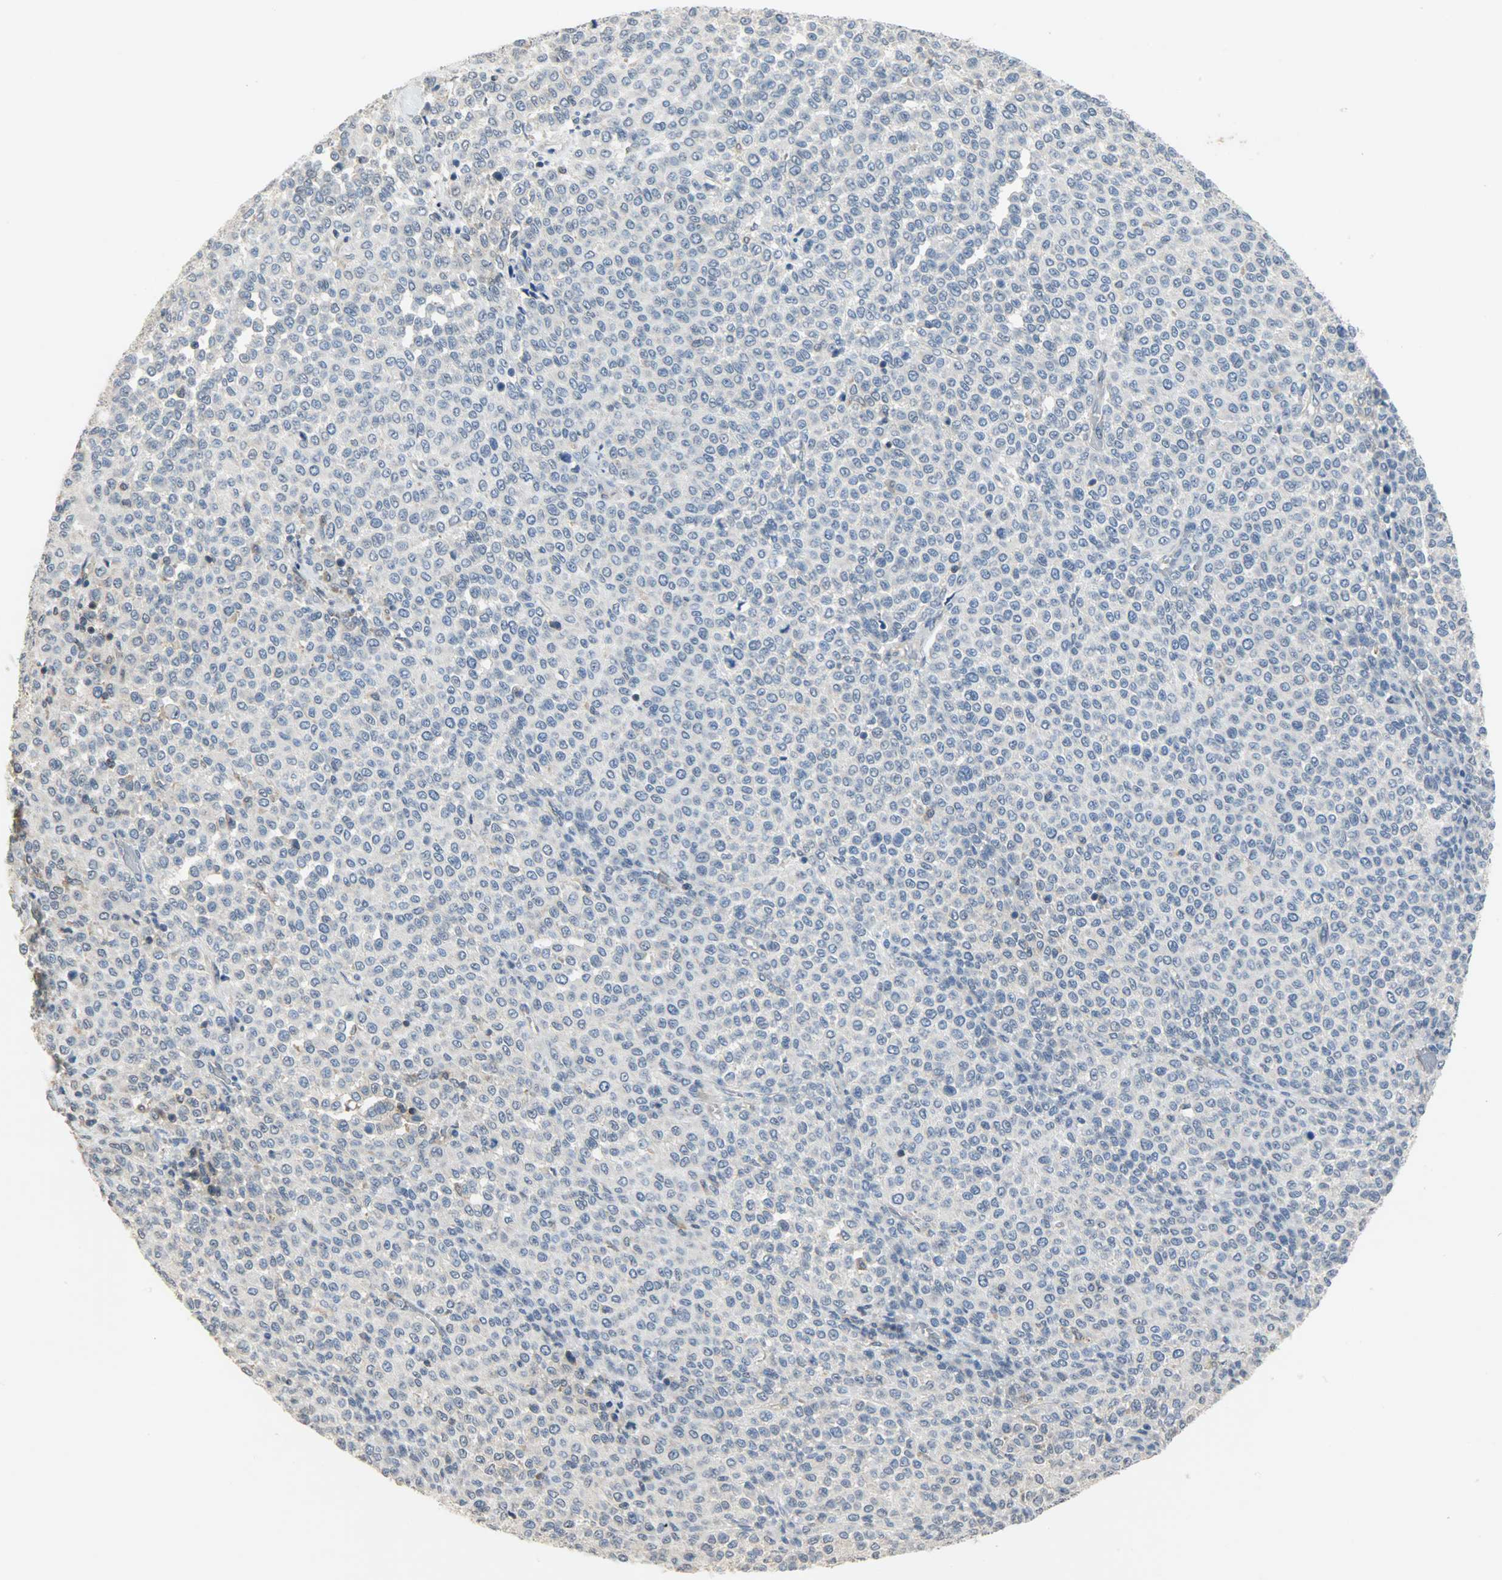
{"staining": {"intensity": "negative", "quantity": "none", "location": "none"}, "tissue": "melanoma", "cell_type": "Tumor cells", "image_type": "cancer", "snomed": [{"axis": "morphology", "description": "Malignant melanoma, Metastatic site"}, {"axis": "topography", "description": "Pancreas"}], "caption": "Melanoma was stained to show a protein in brown. There is no significant expression in tumor cells.", "gene": "TRIM21", "patient": {"sex": "female", "age": 30}}